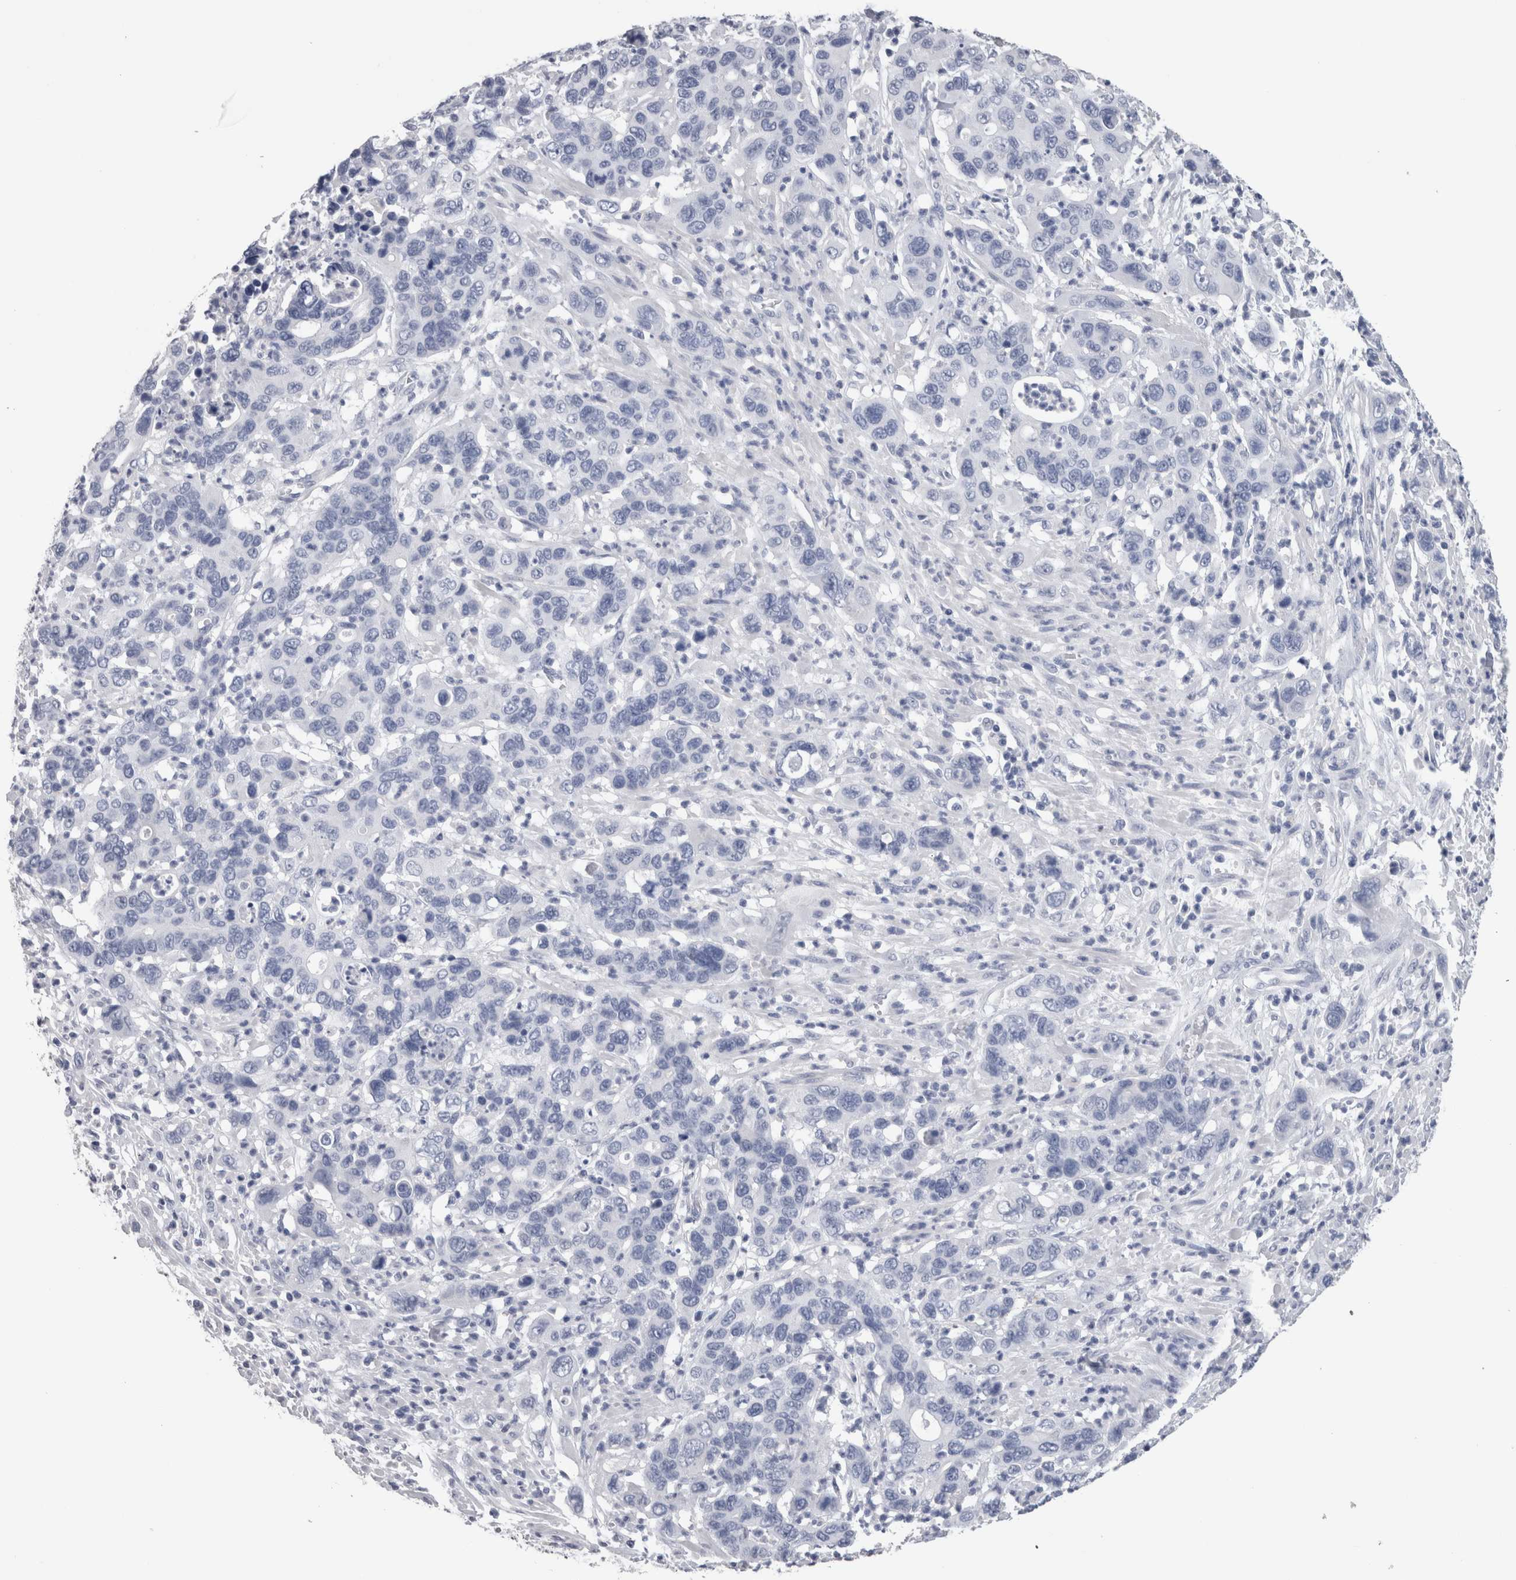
{"staining": {"intensity": "negative", "quantity": "none", "location": "none"}, "tissue": "pancreatic cancer", "cell_type": "Tumor cells", "image_type": "cancer", "snomed": [{"axis": "morphology", "description": "Adenocarcinoma, NOS"}, {"axis": "topography", "description": "Pancreas"}], "caption": "Immunohistochemical staining of human pancreatic cancer exhibits no significant staining in tumor cells.", "gene": "CA8", "patient": {"sex": "female", "age": 71}}